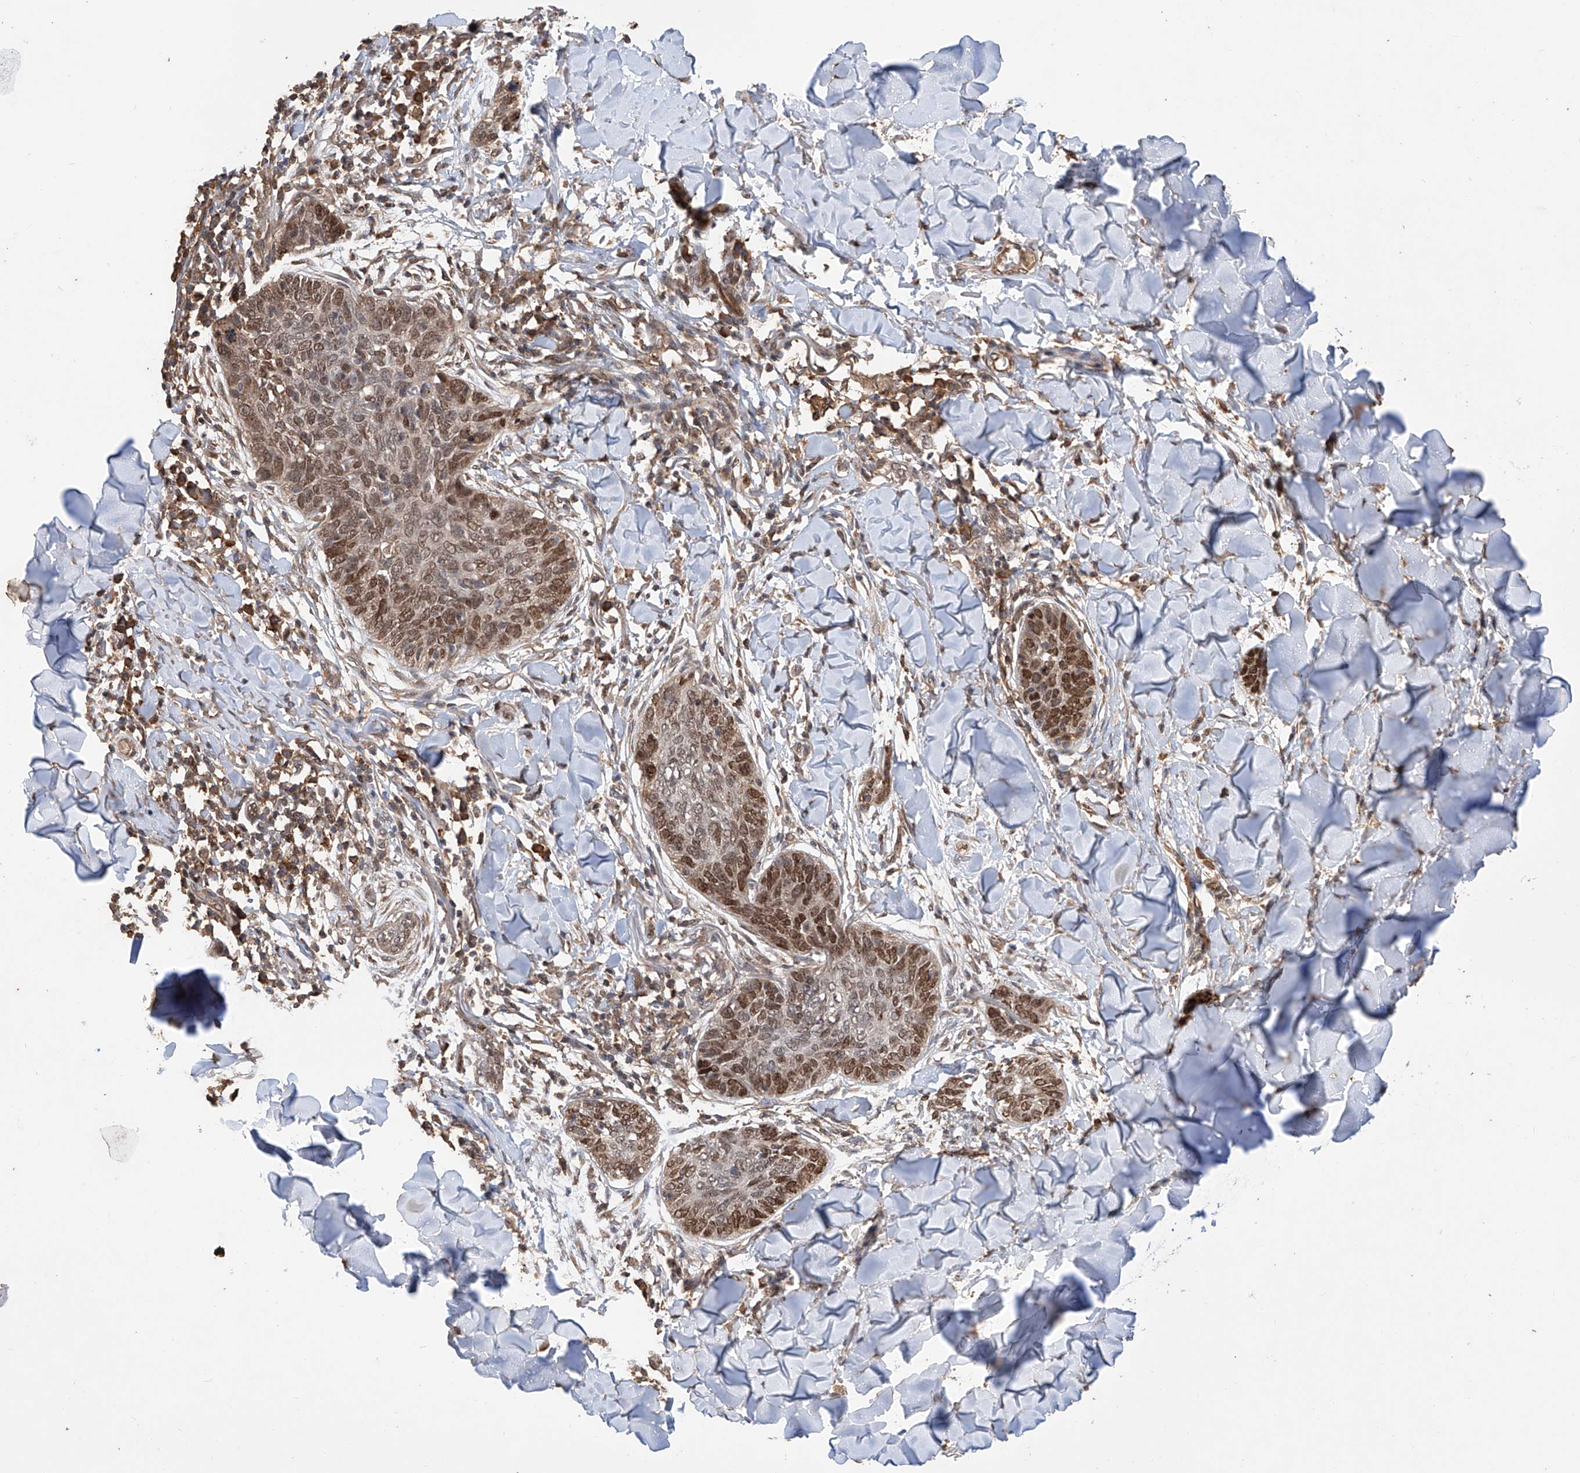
{"staining": {"intensity": "moderate", "quantity": ">75%", "location": "nuclear"}, "tissue": "skin cancer", "cell_type": "Tumor cells", "image_type": "cancer", "snomed": [{"axis": "morphology", "description": "Basal cell carcinoma"}, {"axis": "topography", "description": "Skin"}], "caption": "Protein staining displays moderate nuclear staining in approximately >75% of tumor cells in skin cancer.", "gene": "RILPL2", "patient": {"sex": "male", "age": 85}}